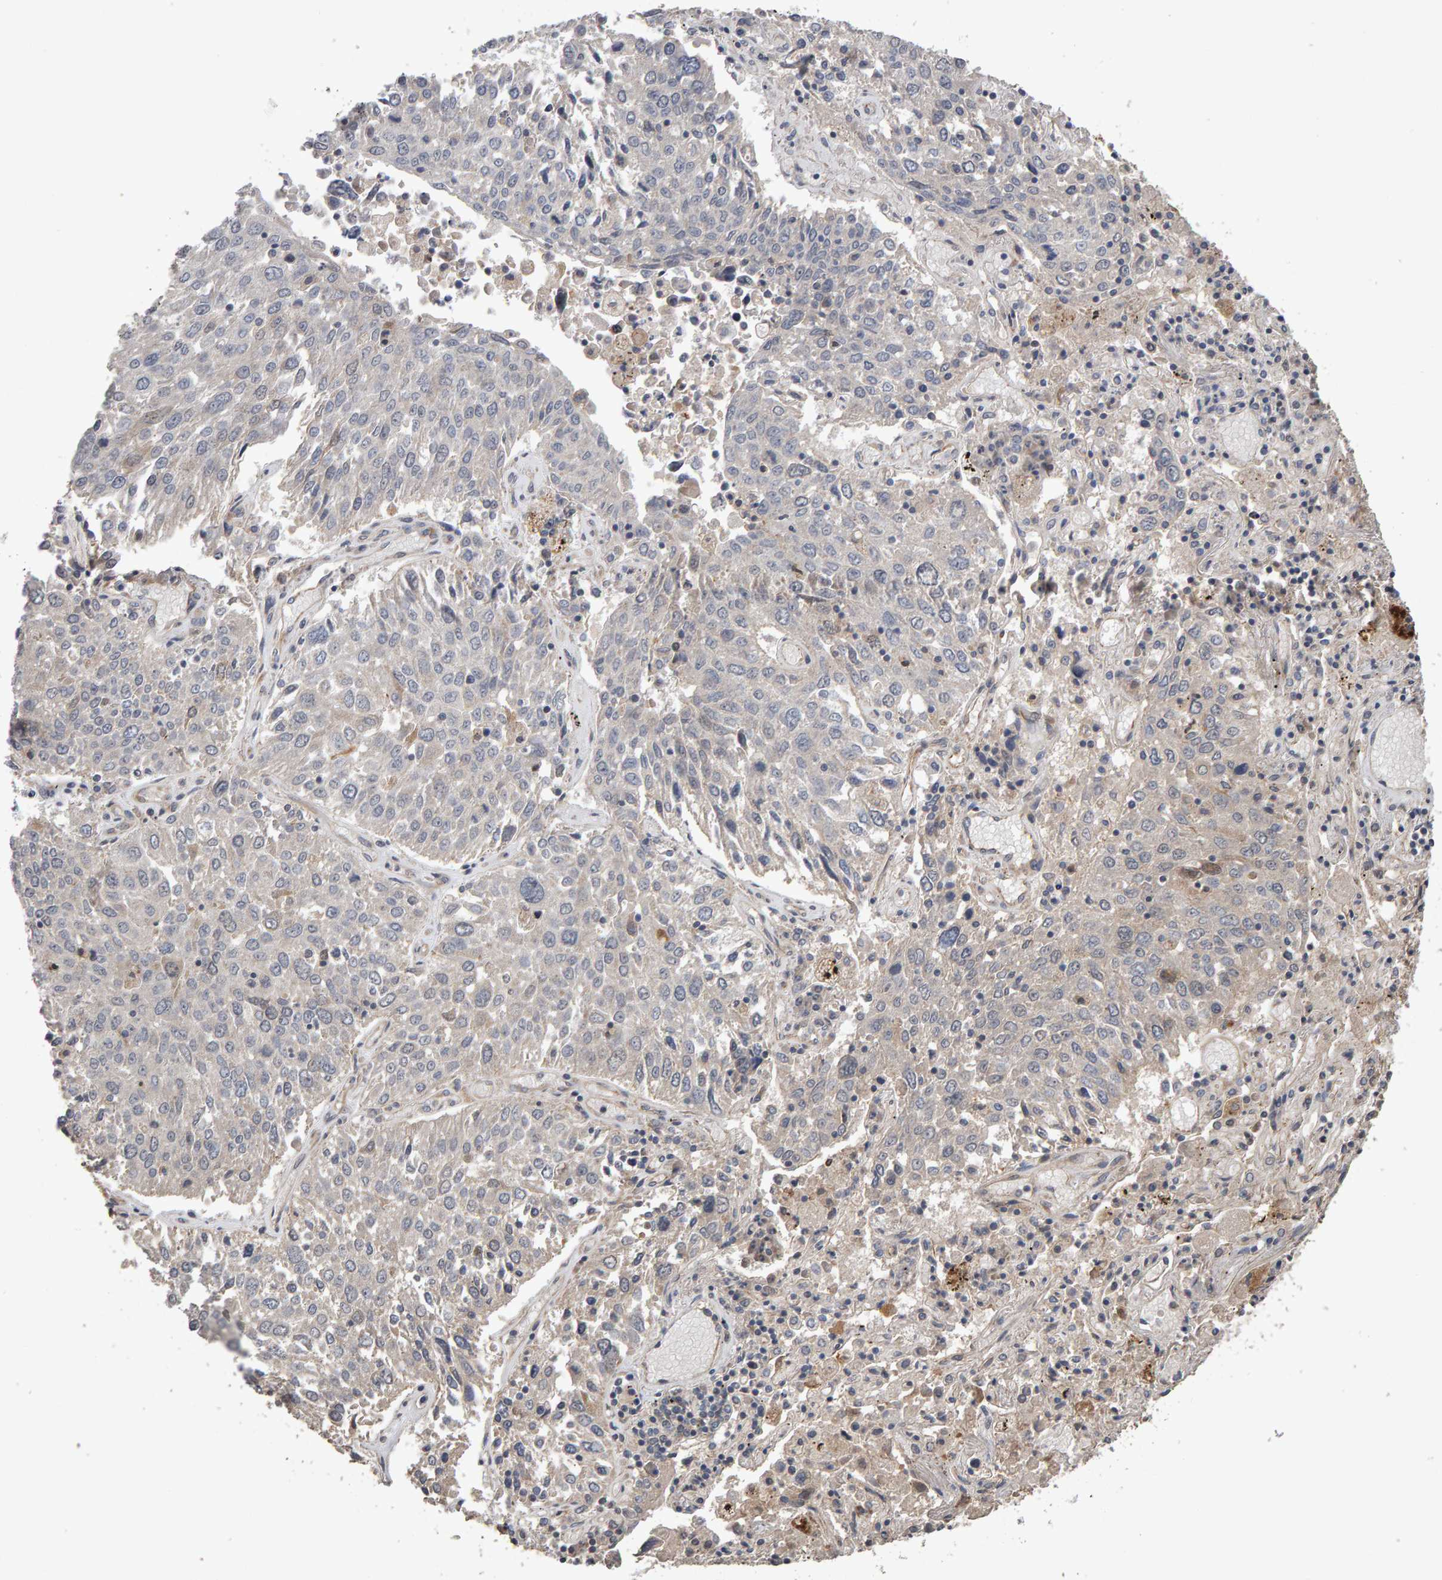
{"staining": {"intensity": "negative", "quantity": "none", "location": "none"}, "tissue": "lung cancer", "cell_type": "Tumor cells", "image_type": "cancer", "snomed": [{"axis": "morphology", "description": "Squamous cell carcinoma, NOS"}, {"axis": "topography", "description": "Lung"}], "caption": "There is no significant expression in tumor cells of lung cancer (squamous cell carcinoma).", "gene": "COASY", "patient": {"sex": "male", "age": 65}}